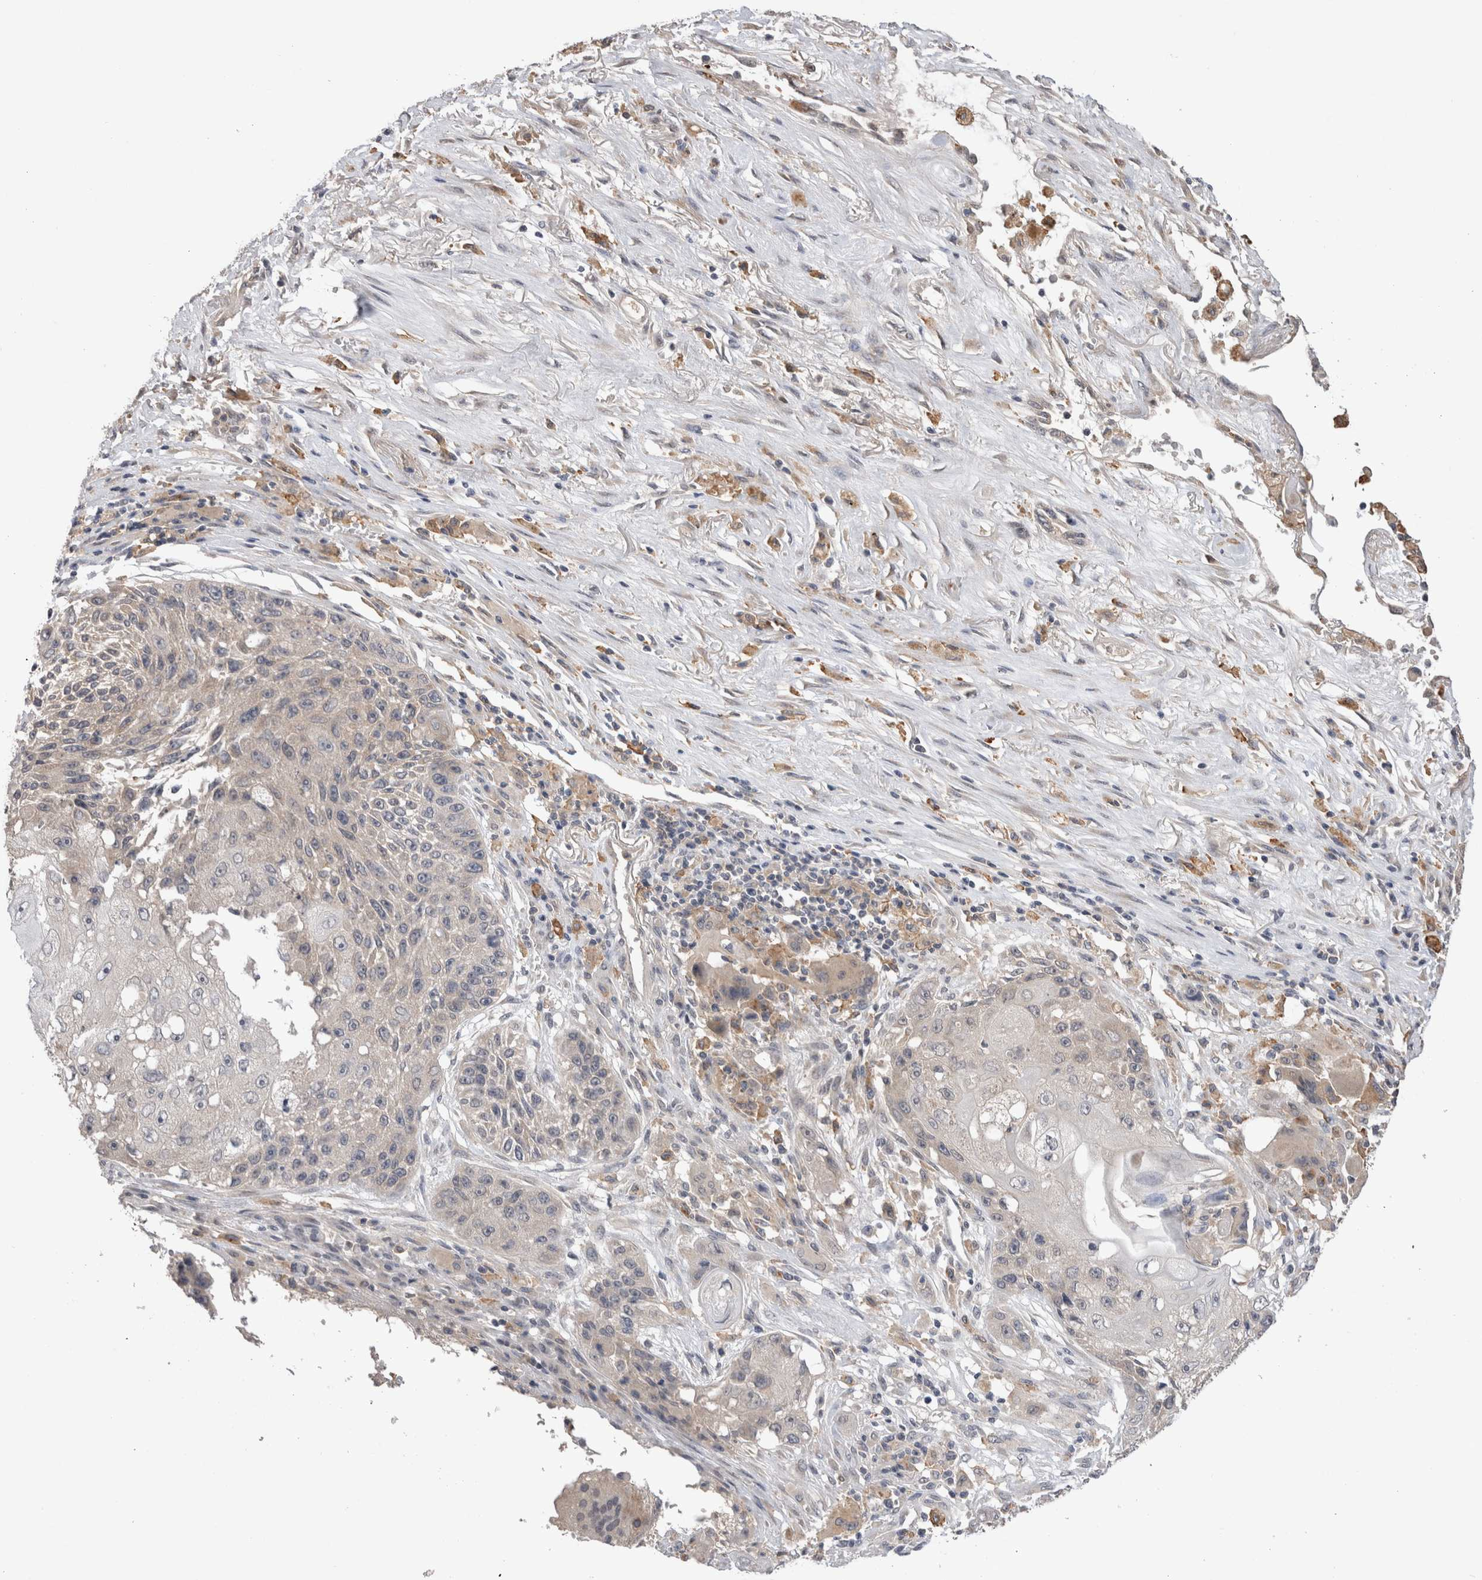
{"staining": {"intensity": "negative", "quantity": "none", "location": "none"}, "tissue": "lung cancer", "cell_type": "Tumor cells", "image_type": "cancer", "snomed": [{"axis": "morphology", "description": "Squamous cell carcinoma, NOS"}, {"axis": "topography", "description": "Lung"}], "caption": "Tumor cells are negative for brown protein staining in lung squamous cell carcinoma.", "gene": "VSIG4", "patient": {"sex": "male", "age": 61}}